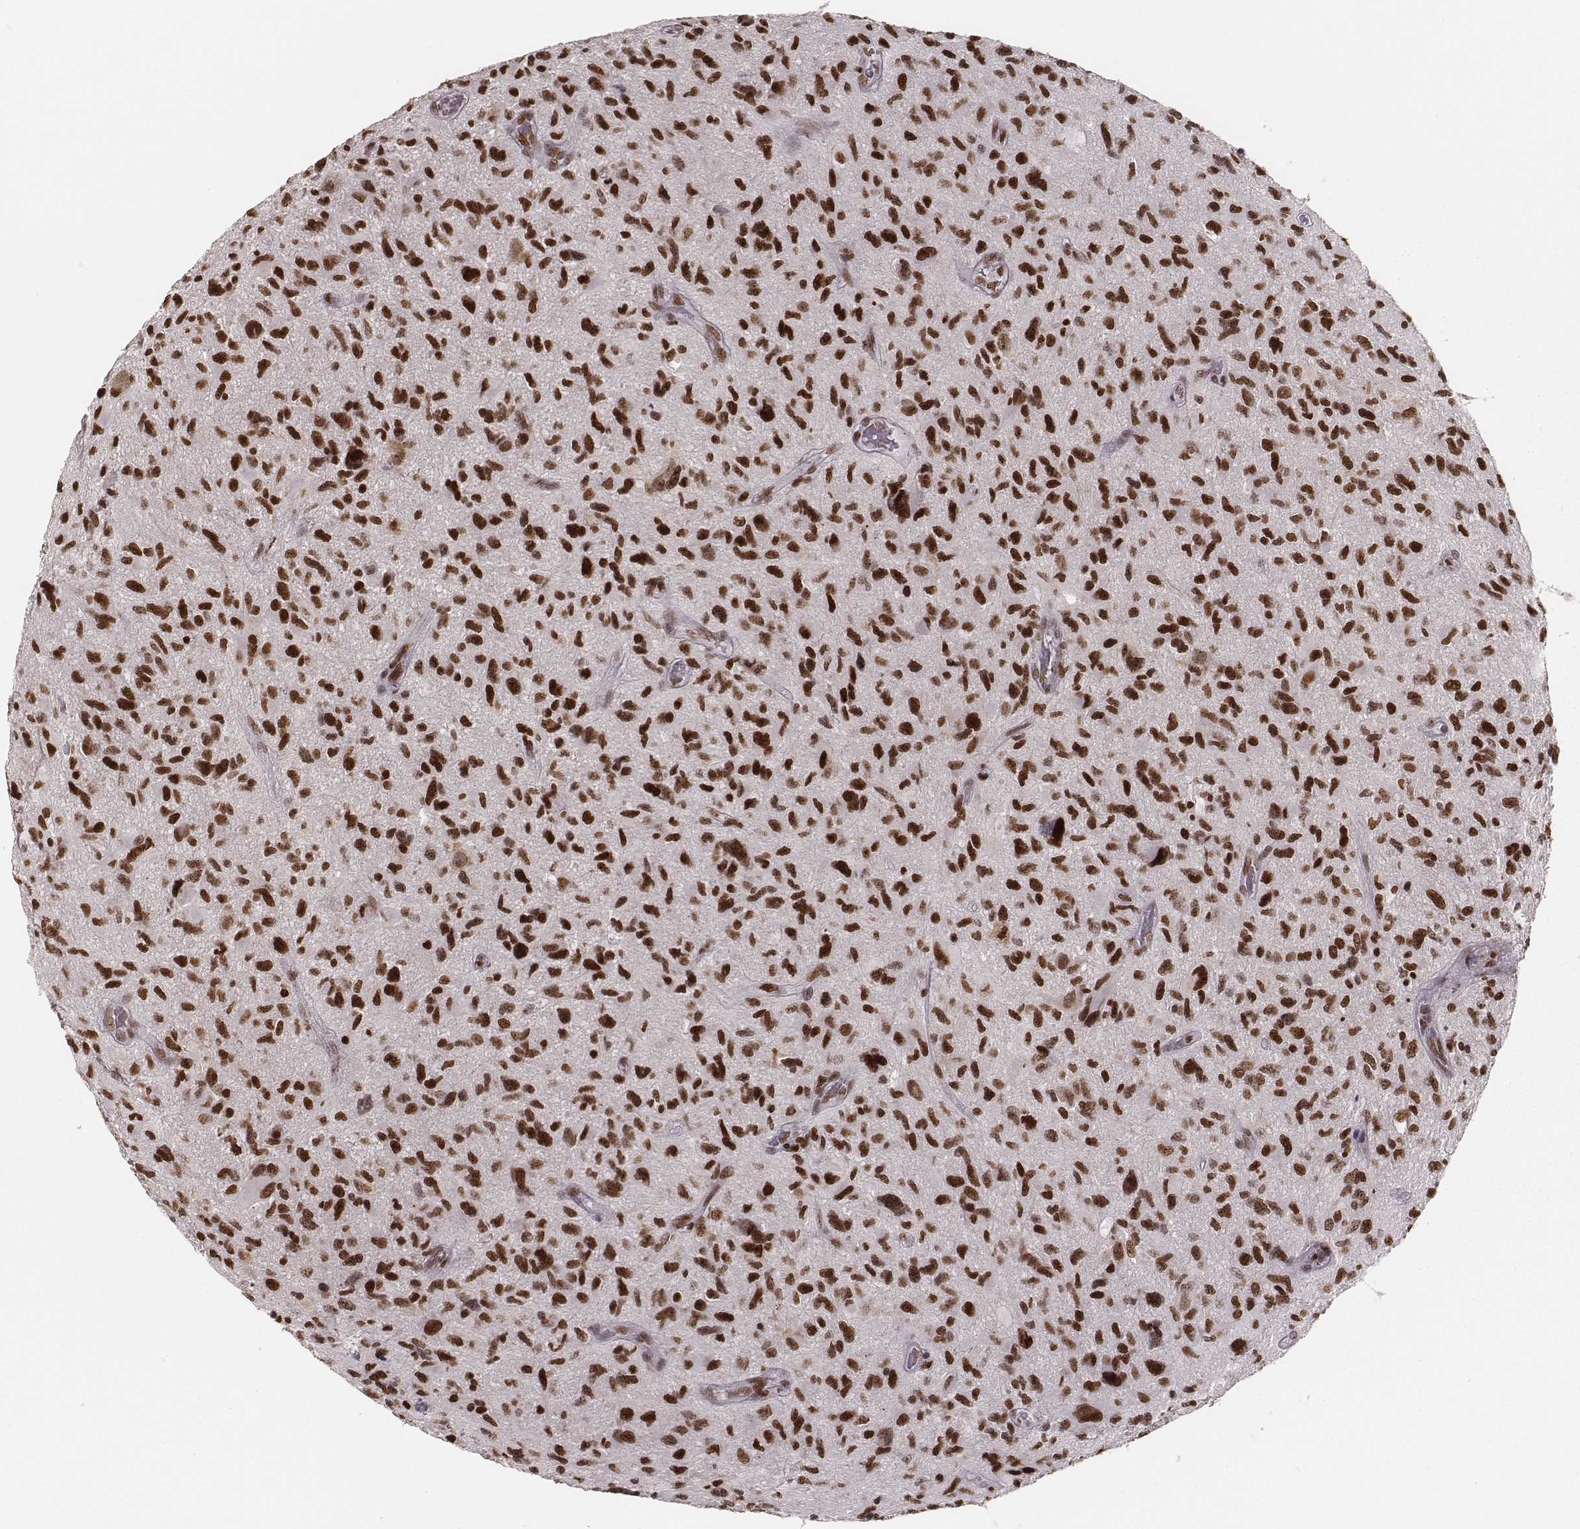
{"staining": {"intensity": "strong", "quantity": ">75%", "location": "nuclear"}, "tissue": "glioma", "cell_type": "Tumor cells", "image_type": "cancer", "snomed": [{"axis": "morphology", "description": "Glioma, malignant, NOS"}, {"axis": "morphology", "description": "Glioma, malignant, High grade"}, {"axis": "topography", "description": "Brain"}], "caption": "Protein staining of glioma tissue displays strong nuclear expression in approximately >75% of tumor cells.", "gene": "PARP1", "patient": {"sex": "female", "age": 71}}